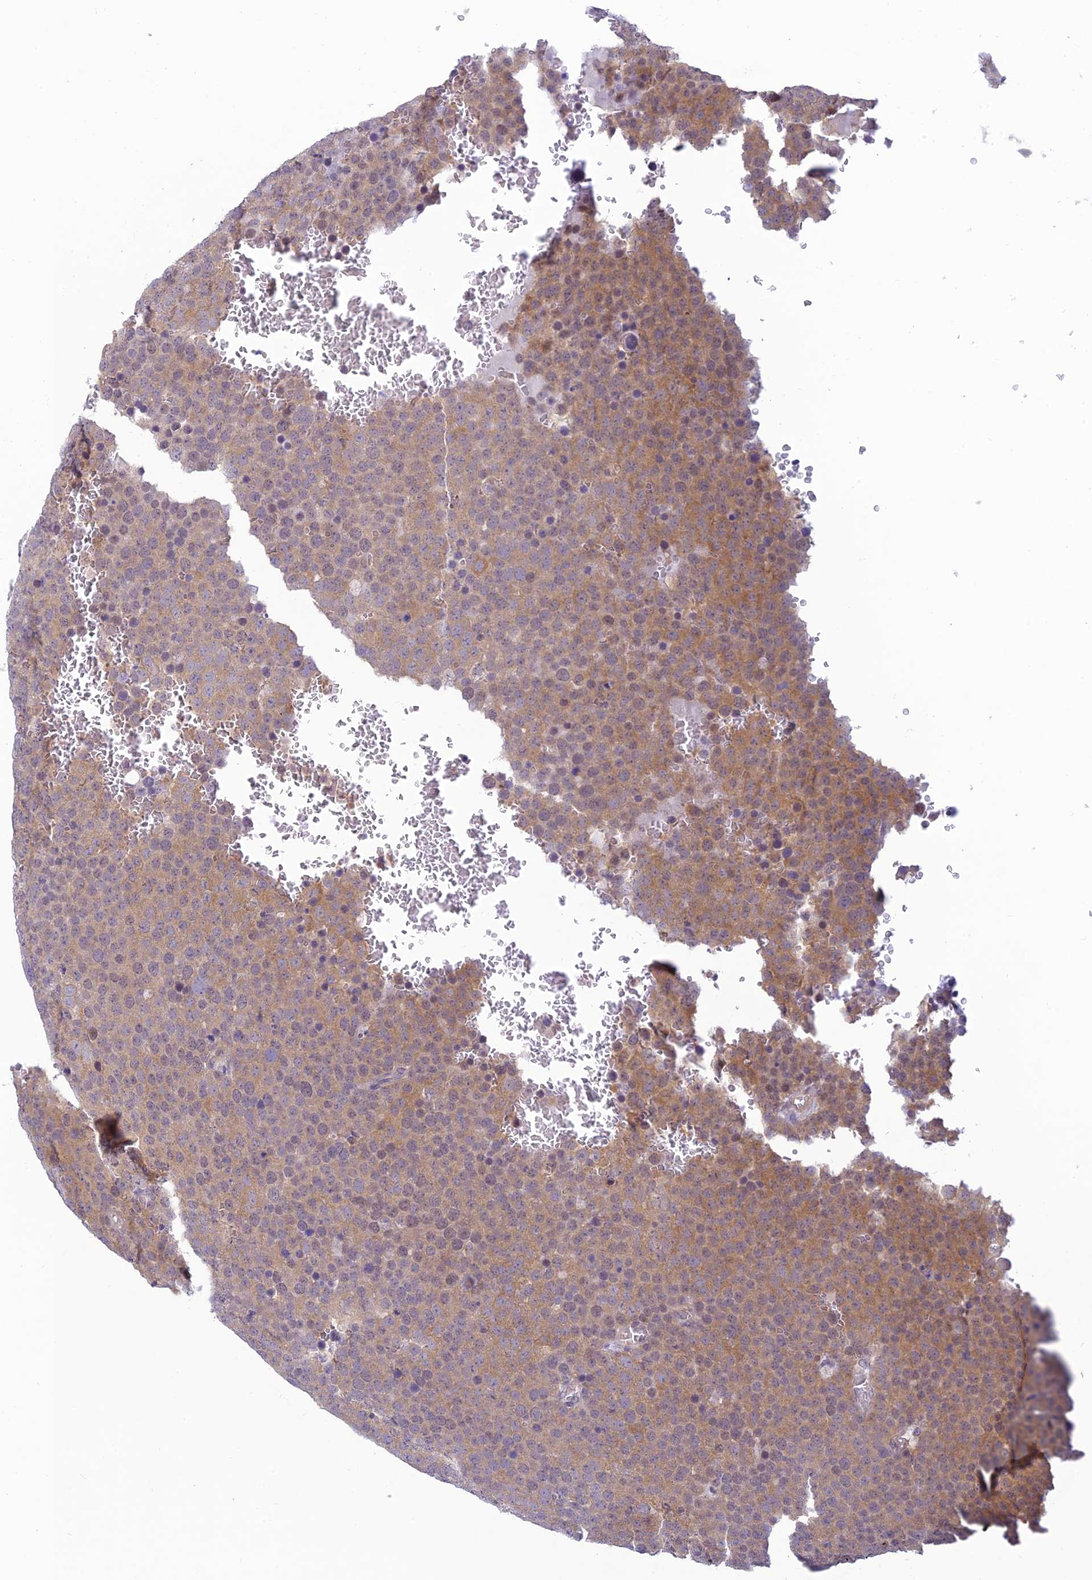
{"staining": {"intensity": "moderate", "quantity": "<25%", "location": "cytoplasmic/membranous"}, "tissue": "testis cancer", "cell_type": "Tumor cells", "image_type": "cancer", "snomed": [{"axis": "morphology", "description": "Seminoma, NOS"}, {"axis": "topography", "description": "Testis"}], "caption": "A micrograph of testis seminoma stained for a protein demonstrates moderate cytoplasmic/membranous brown staining in tumor cells. The protein is stained brown, and the nuclei are stained in blue (DAB (3,3'-diaminobenzidine) IHC with brightfield microscopy, high magnification).", "gene": "SKIC8", "patient": {"sex": "male", "age": 71}}